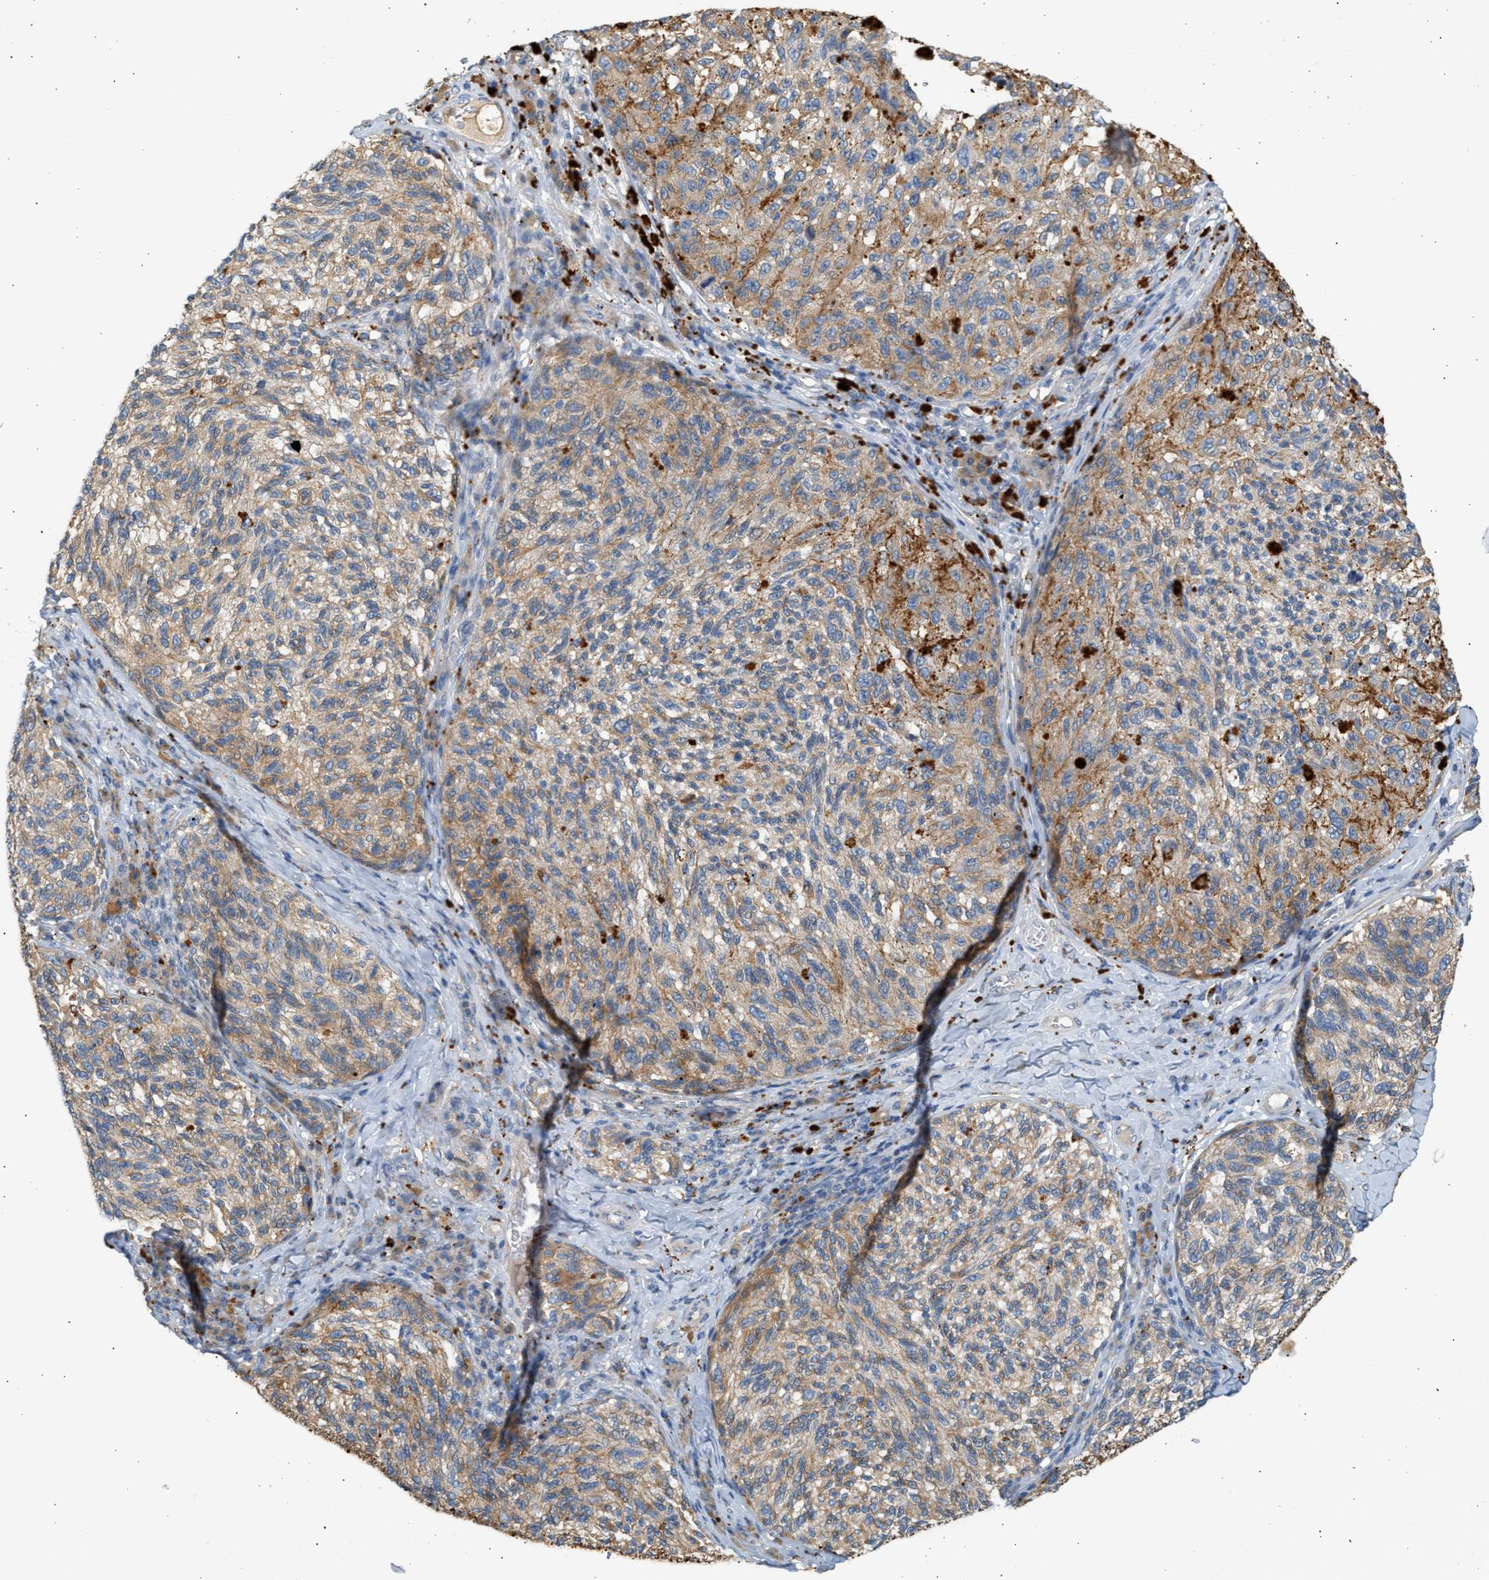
{"staining": {"intensity": "moderate", "quantity": ">75%", "location": "cytoplasmic/membranous"}, "tissue": "melanoma", "cell_type": "Tumor cells", "image_type": "cancer", "snomed": [{"axis": "morphology", "description": "Malignant melanoma, NOS"}, {"axis": "topography", "description": "Skin"}], "caption": "Approximately >75% of tumor cells in human melanoma exhibit moderate cytoplasmic/membranous protein positivity as visualized by brown immunohistochemical staining.", "gene": "ENTHD1", "patient": {"sex": "female", "age": 73}}